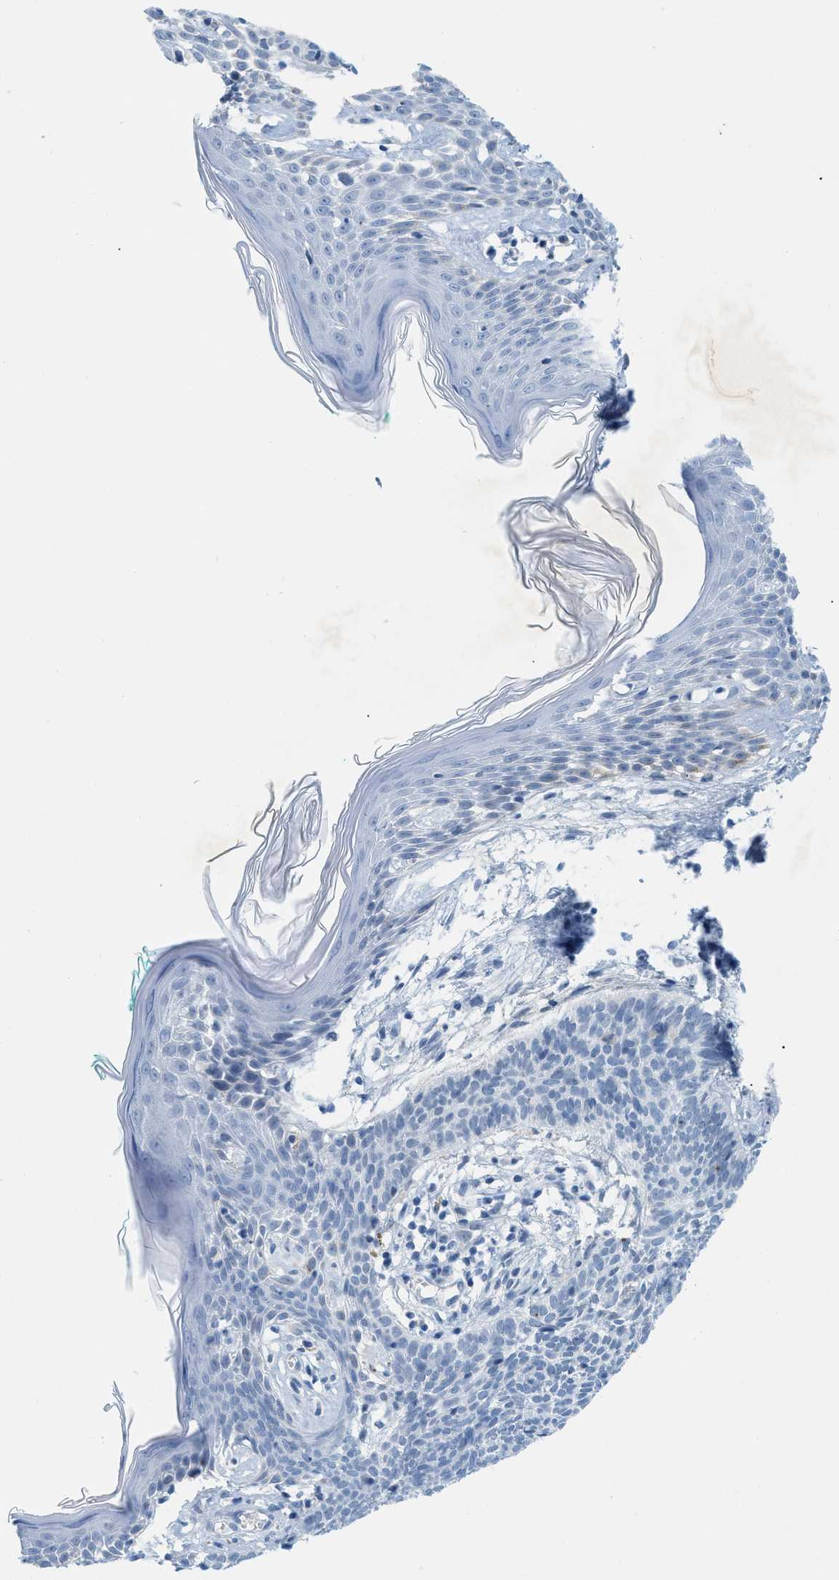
{"staining": {"intensity": "negative", "quantity": "none", "location": "none"}, "tissue": "skin cancer", "cell_type": "Tumor cells", "image_type": "cancer", "snomed": [{"axis": "morphology", "description": "Basal cell carcinoma"}, {"axis": "topography", "description": "Skin"}], "caption": "Skin cancer was stained to show a protein in brown. There is no significant expression in tumor cells.", "gene": "HLTF", "patient": {"sex": "male", "age": 60}}